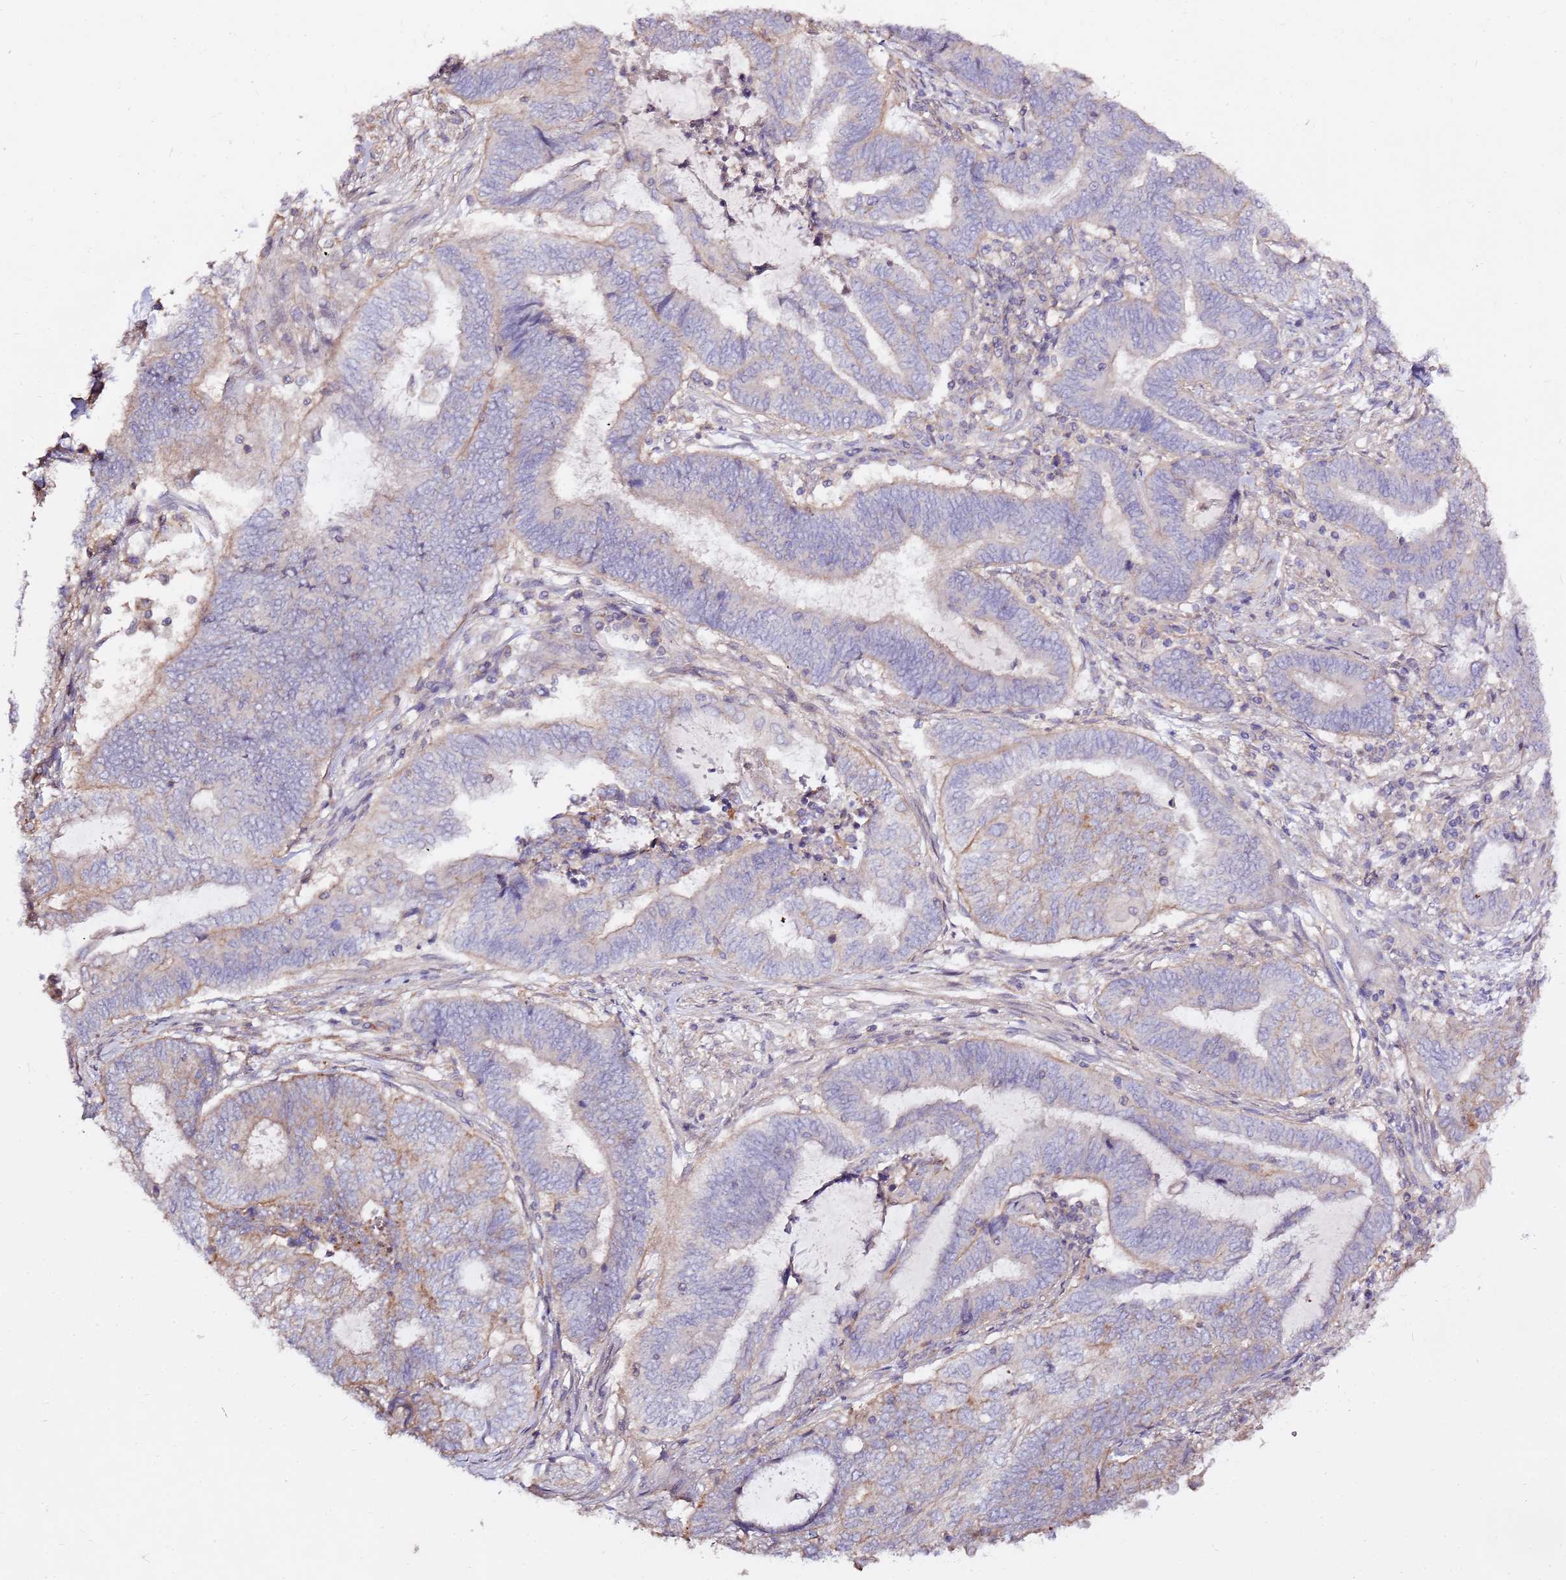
{"staining": {"intensity": "weak", "quantity": "<25%", "location": "cytoplasmic/membranous"}, "tissue": "endometrial cancer", "cell_type": "Tumor cells", "image_type": "cancer", "snomed": [{"axis": "morphology", "description": "Adenocarcinoma, NOS"}, {"axis": "topography", "description": "Uterus"}, {"axis": "topography", "description": "Endometrium"}], "caption": "There is no significant positivity in tumor cells of endometrial cancer. (DAB (3,3'-diaminobenzidine) IHC, high magnification).", "gene": "EVA1B", "patient": {"sex": "female", "age": 70}}